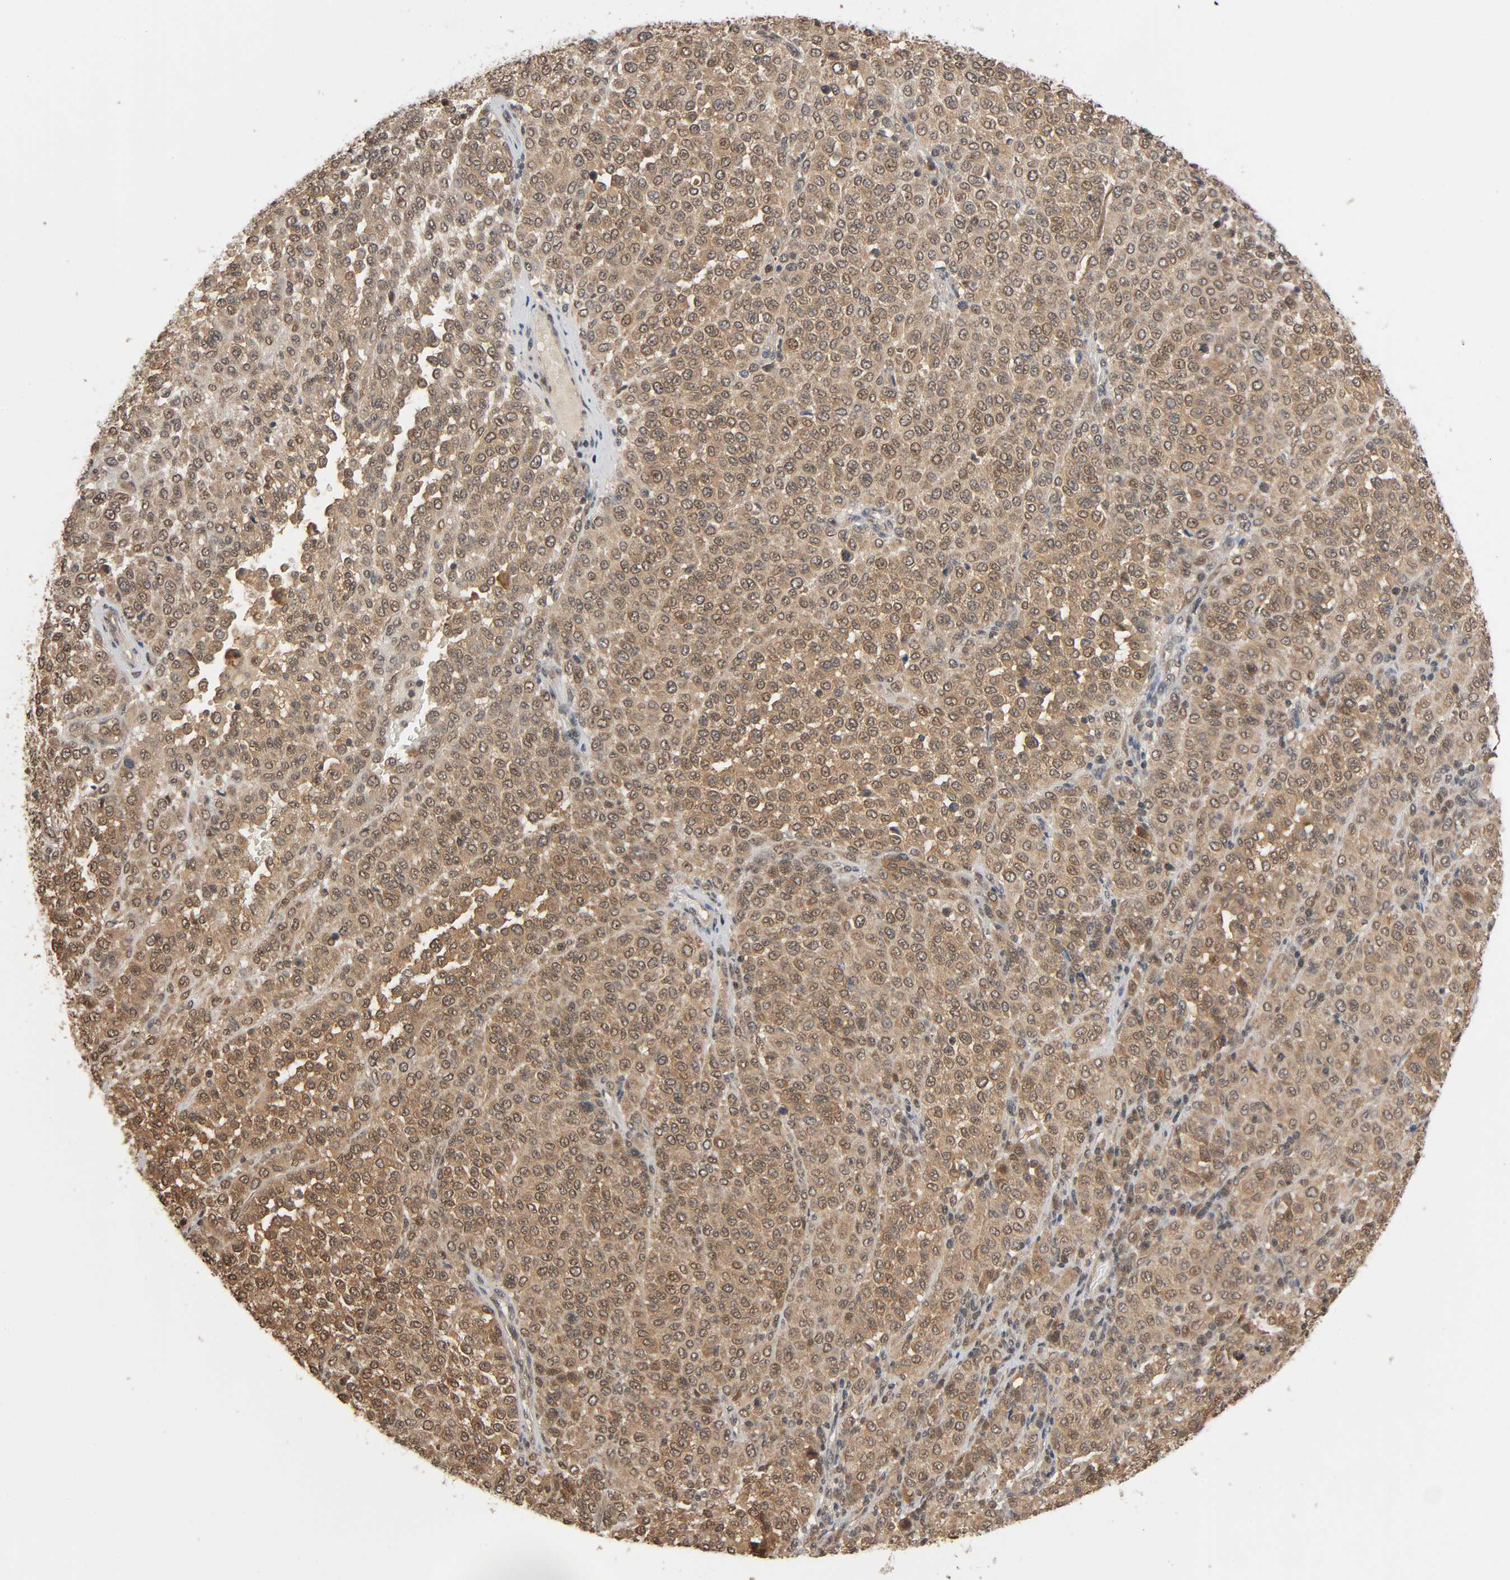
{"staining": {"intensity": "moderate", "quantity": "25%-75%", "location": "cytoplasmic/membranous,nuclear"}, "tissue": "melanoma", "cell_type": "Tumor cells", "image_type": "cancer", "snomed": [{"axis": "morphology", "description": "Malignant melanoma, Metastatic site"}, {"axis": "topography", "description": "Pancreas"}], "caption": "A medium amount of moderate cytoplasmic/membranous and nuclear staining is seen in about 25%-75% of tumor cells in malignant melanoma (metastatic site) tissue.", "gene": "NEDD8", "patient": {"sex": "female", "age": 30}}